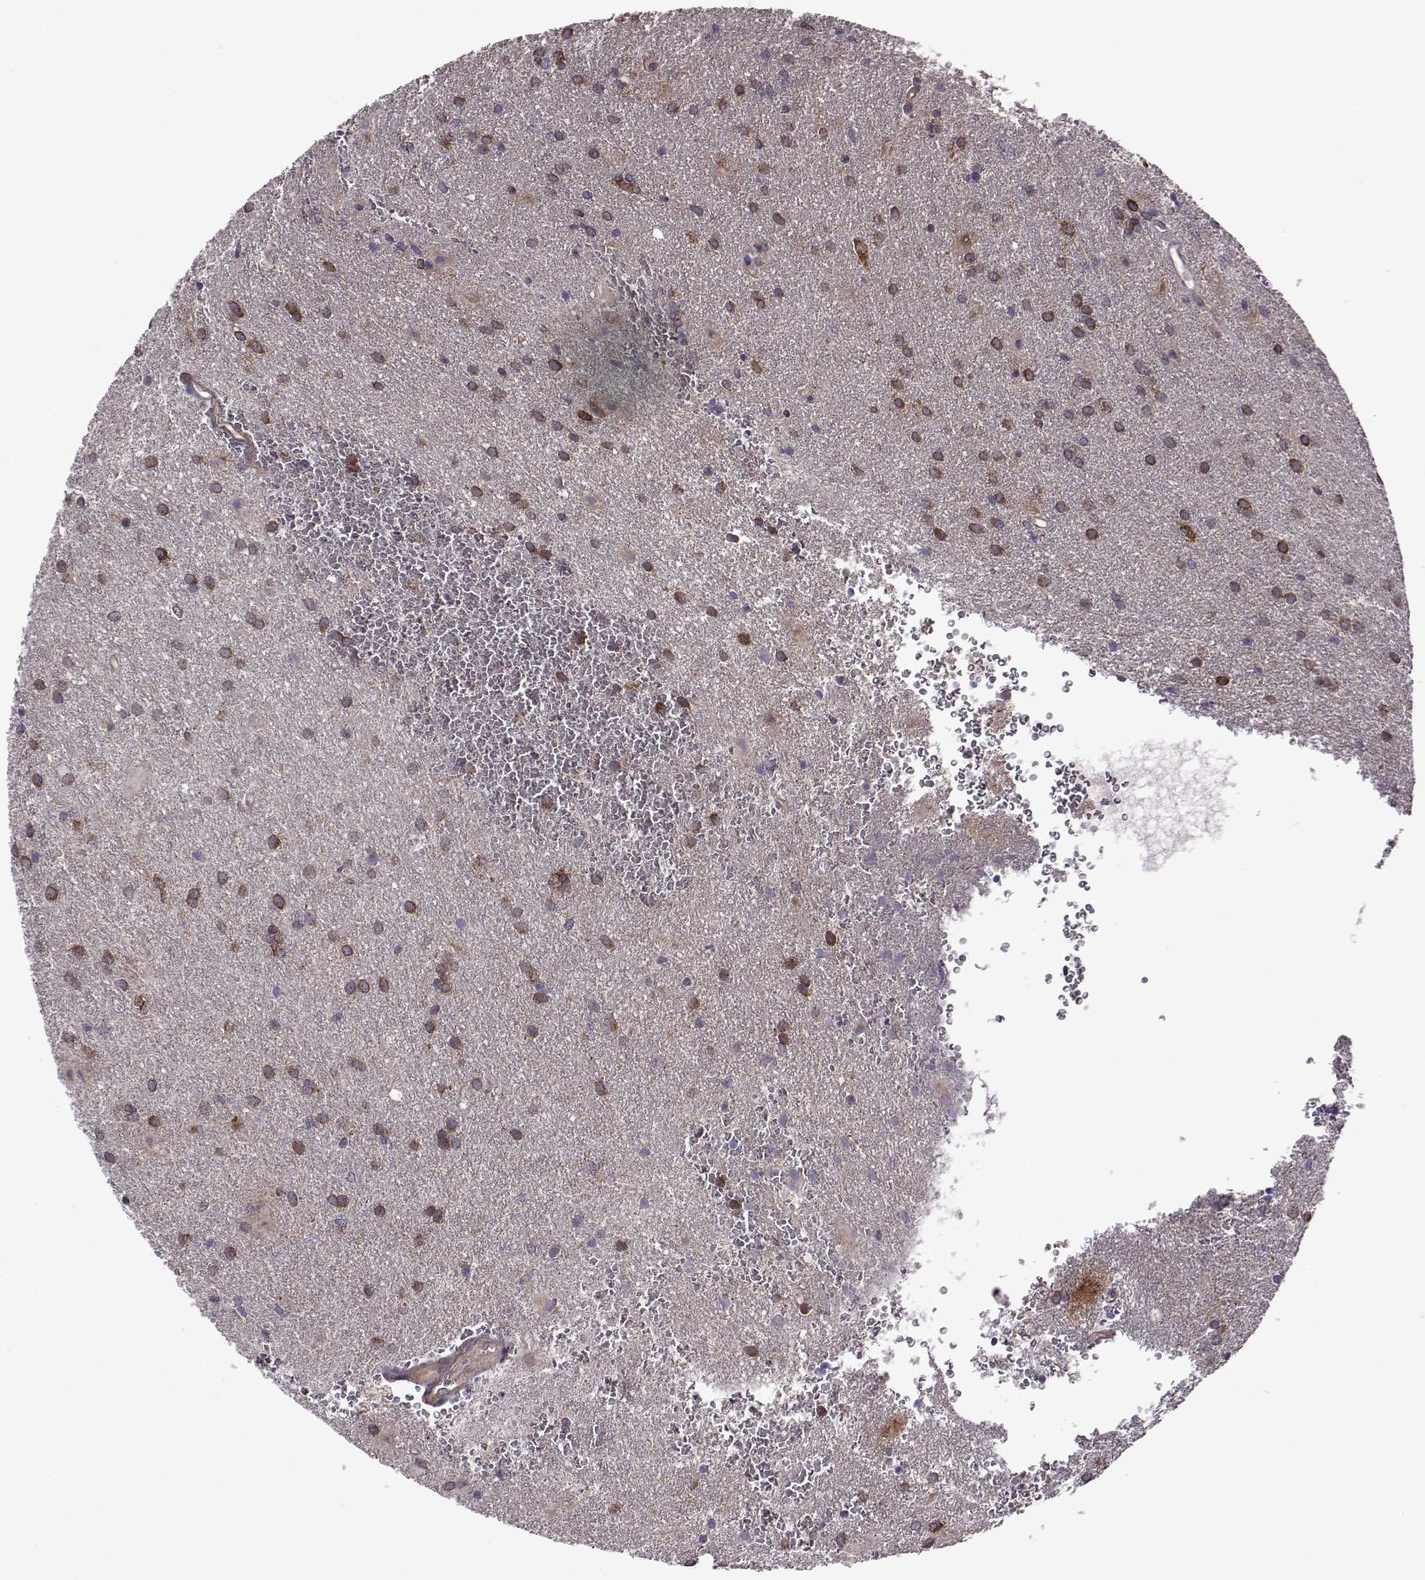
{"staining": {"intensity": "strong", "quantity": ">75%", "location": "cytoplasmic/membranous"}, "tissue": "glioma", "cell_type": "Tumor cells", "image_type": "cancer", "snomed": [{"axis": "morphology", "description": "Glioma, malignant, Low grade"}, {"axis": "topography", "description": "Brain"}], "caption": "Immunohistochemistry (IHC) (DAB (3,3'-diaminobenzidine)) staining of human glioma exhibits strong cytoplasmic/membranous protein positivity in approximately >75% of tumor cells.", "gene": "URI1", "patient": {"sex": "male", "age": 58}}